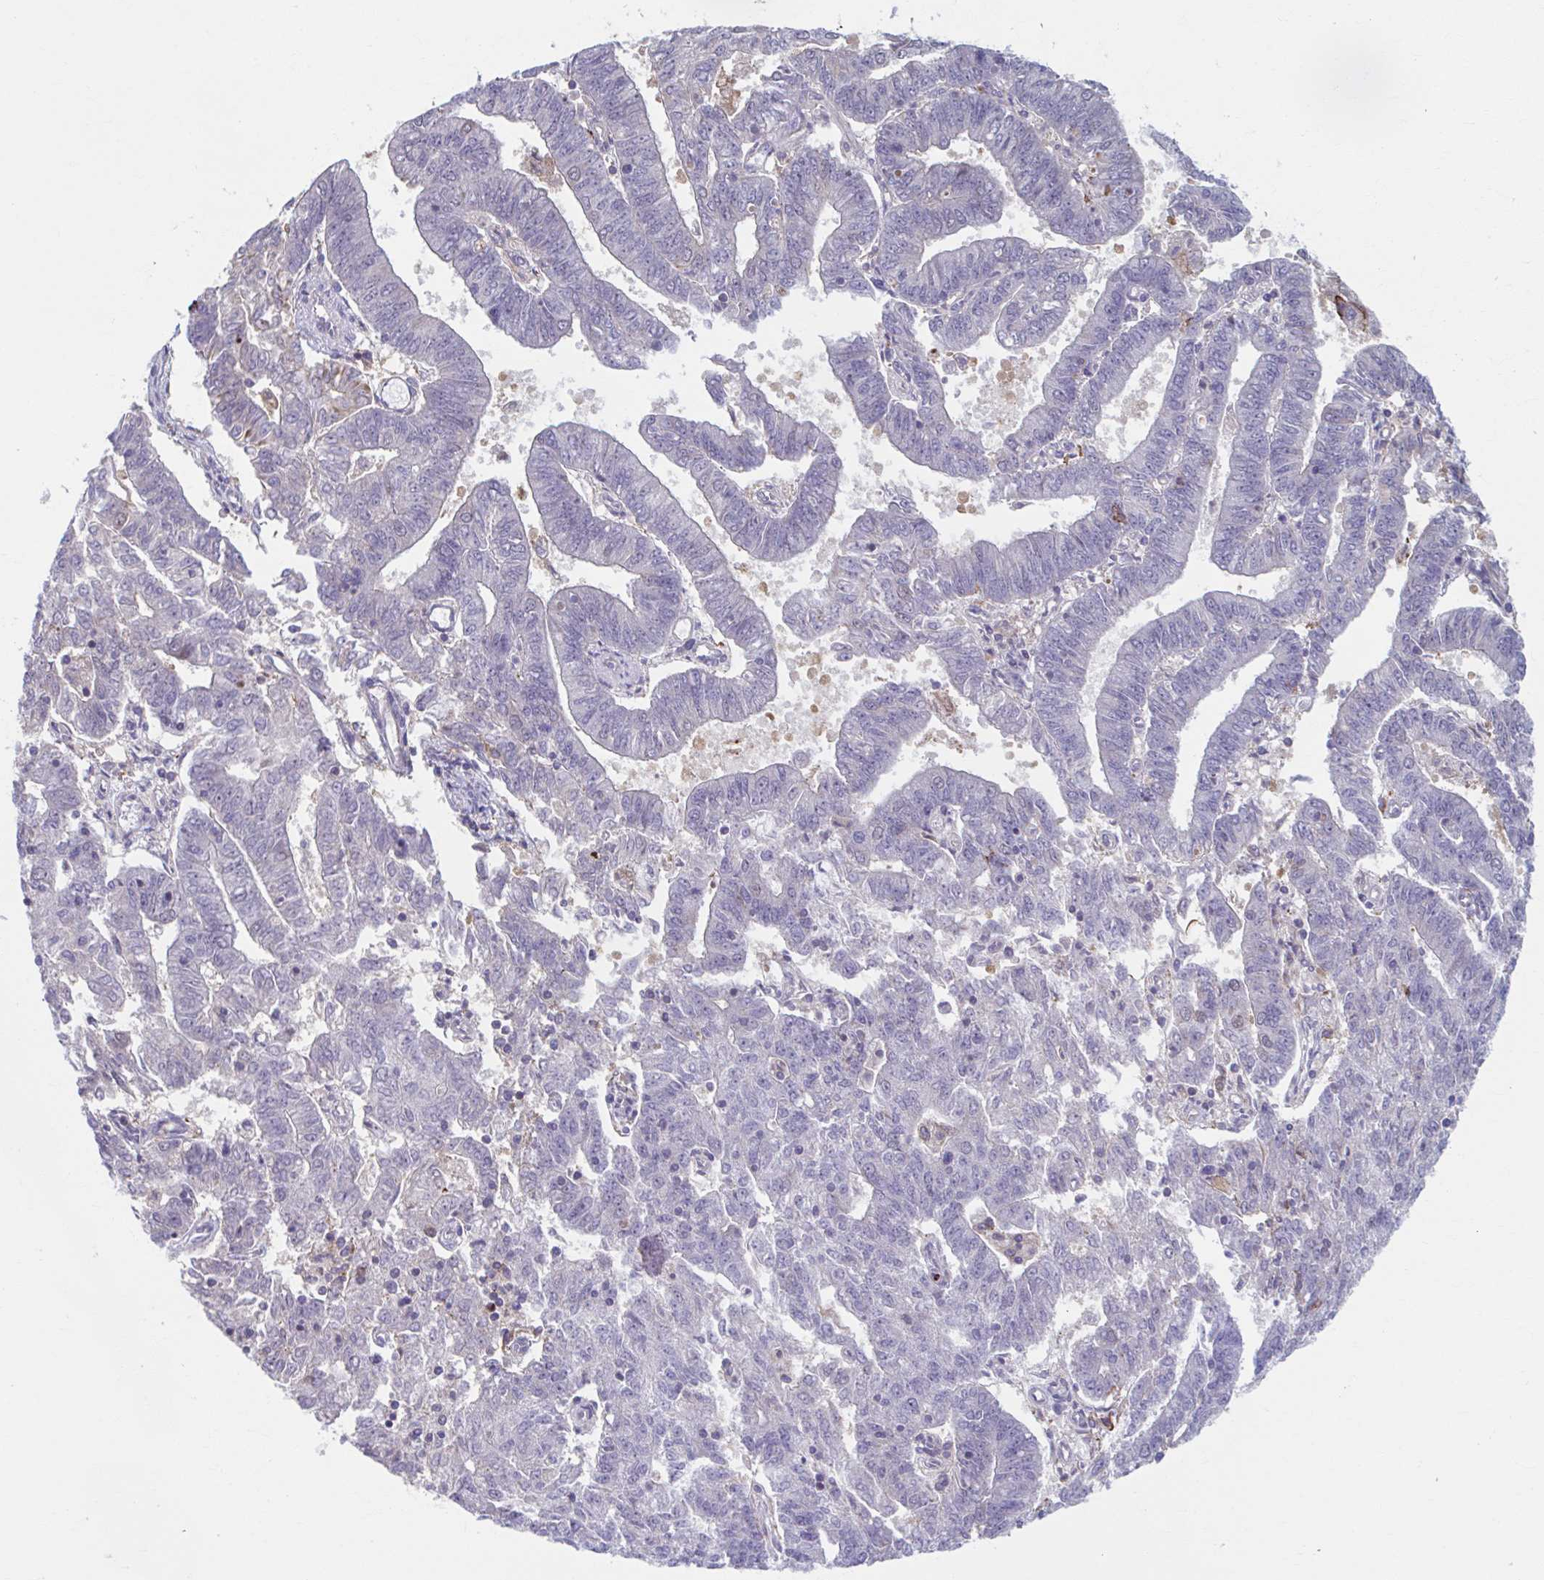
{"staining": {"intensity": "negative", "quantity": "none", "location": "none"}, "tissue": "endometrial cancer", "cell_type": "Tumor cells", "image_type": "cancer", "snomed": [{"axis": "morphology", "description": "Adenocarcinoma, NOS"}, {"axis": "topography", "description": "Endometrium"}], "caption": "This is an immunohistochemistry (IHC) histopathology image of endometrial adenocarcinoma. There is no staining in tumor cells.", "gene": "ADAT3", "patient": {"sex": "female", "age": 82}}